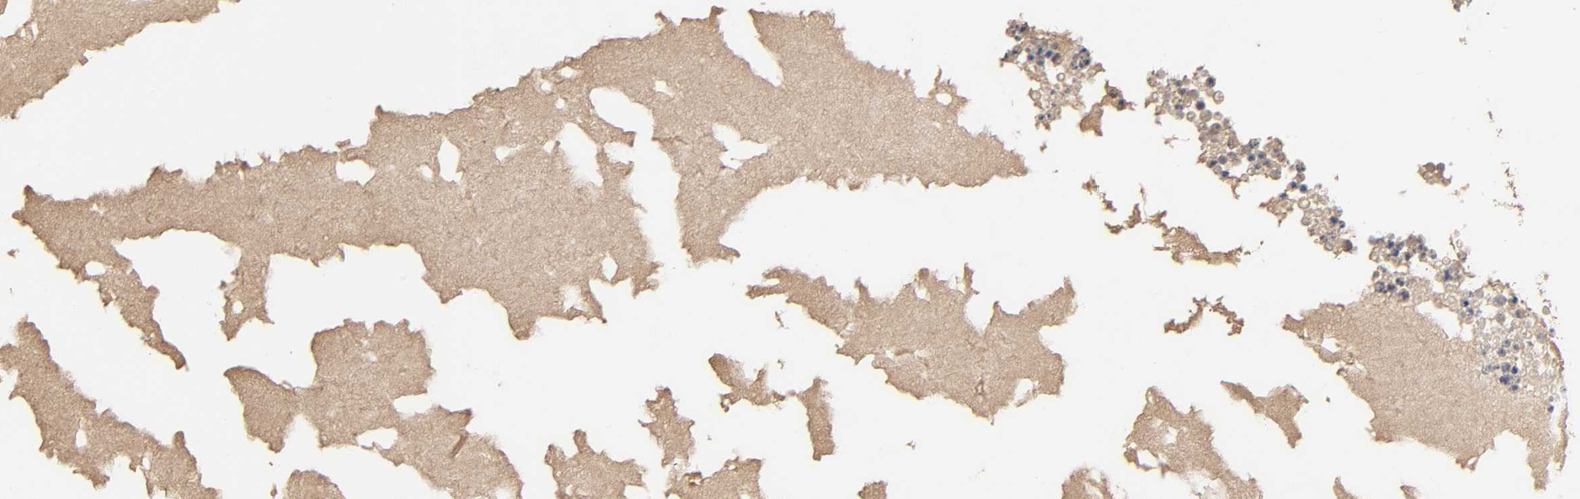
{"staining": {"intensity": "weak", "quantity": "25%-75%", "location": "cytoplasmic/membranous"}, "tissue": "ovary", "cell_type": "Ovarian stroma cells", "image_type": "normal", "snomed": [{"axis": "morphology", "description": "Normal tissue, NOS"}, {"axis": "topography", "description": "Ovary"}], "caption": "Protein expression analysis of unremarkable ovary demonstrates weak cytoplasmic/membranous expression in about 25%-75% of ovarian stroma cells.", "gene": "EIF4G2", "patient": {"sex": "female", "age": 35}}